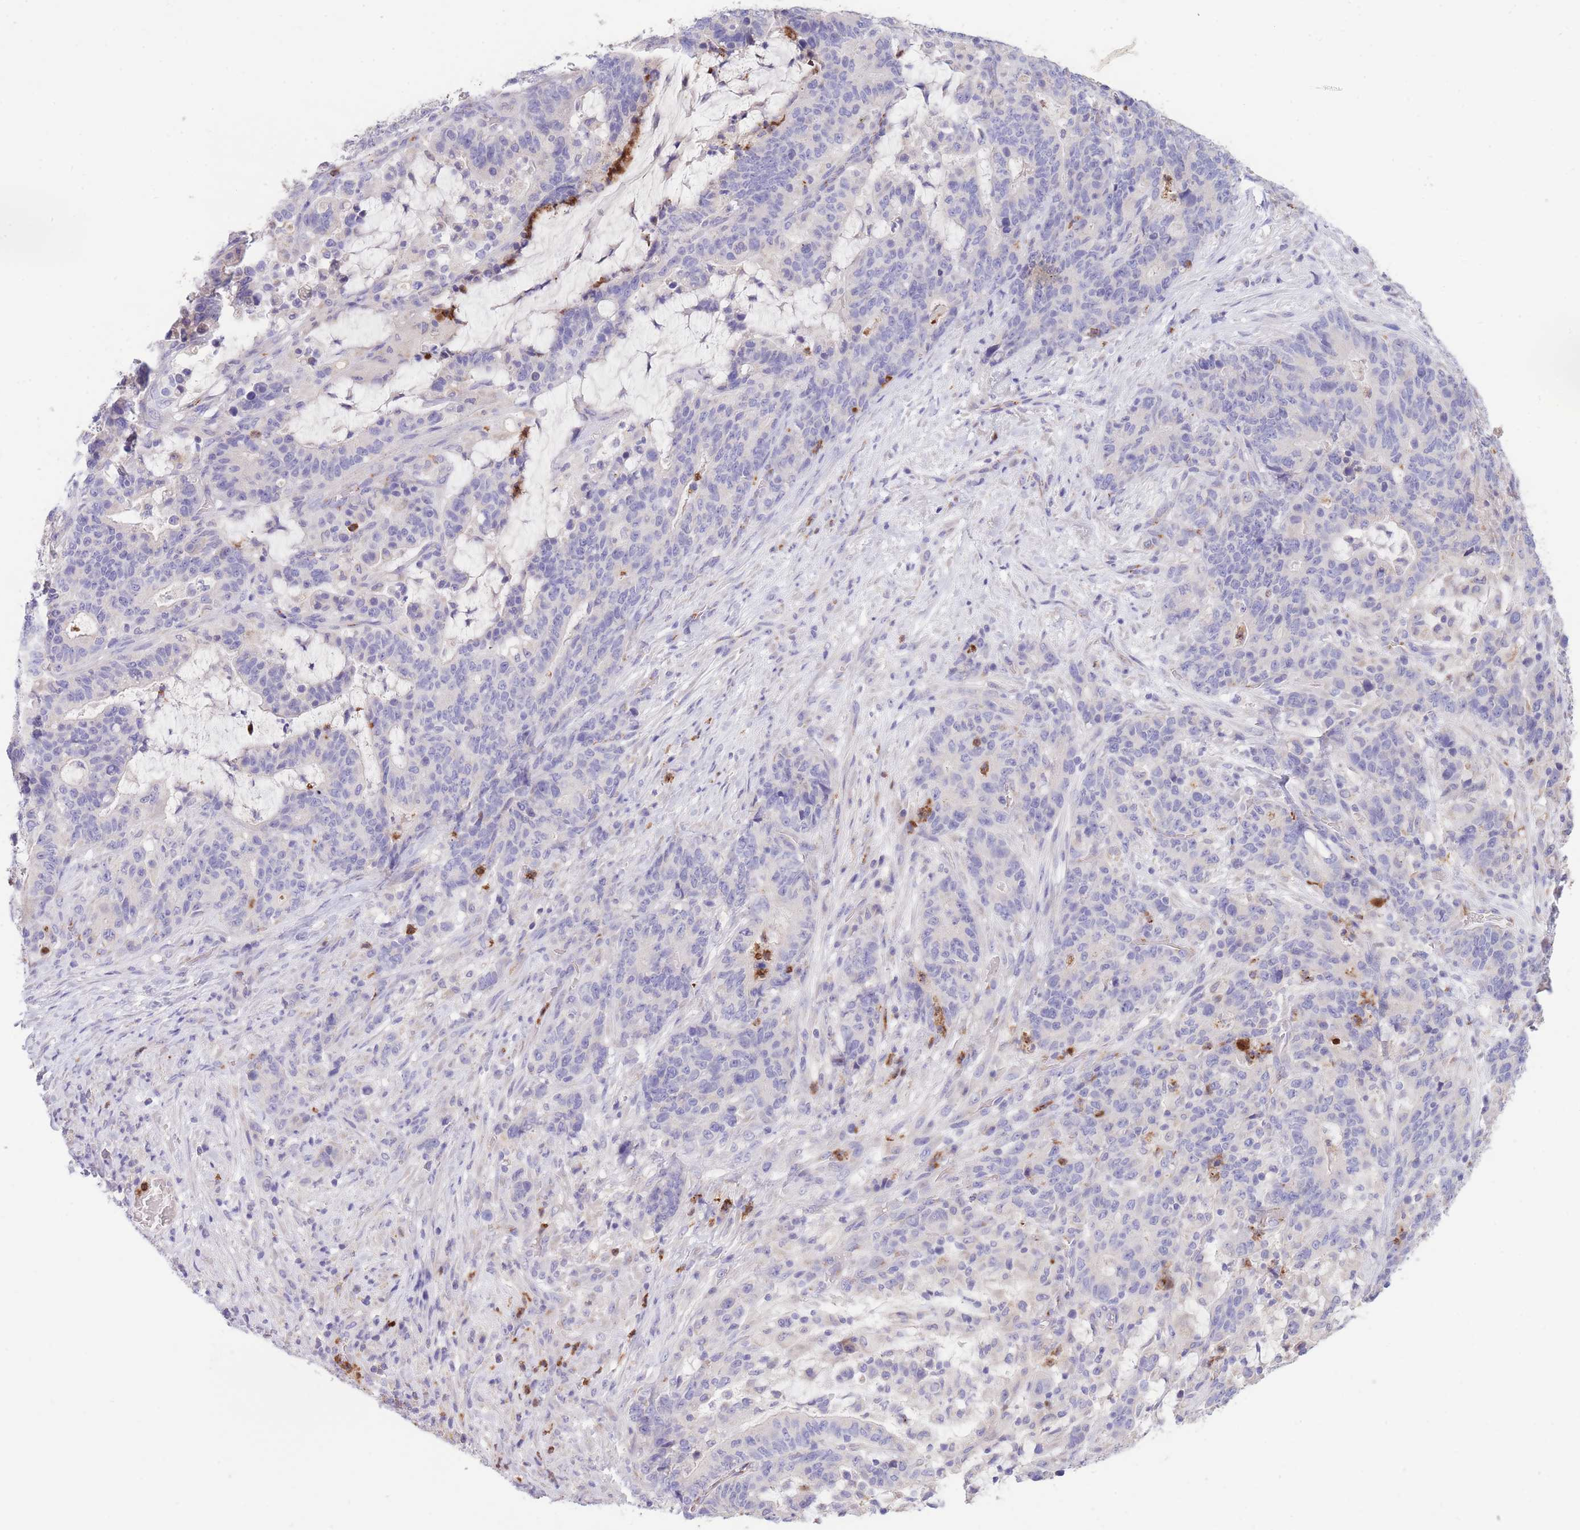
{"staining": {"intensity": "negative", "quantity": "none", "location": "none"}, "tissue": "stomach cancer", "cell_type": "Tumor cells", "image_type": "cancer", "snomed": [{"axis": "morphology", "description": "Normal tissue, NOS"}, {"axis": "morphology", "description": "Adenocarcinoma, NOS"}, {"axis": "topography", "description": "Stomach"}], "caption": "A histopathology image of stomach adenocarcinoma stained for a protein shows no brown staining in tumor cells.", "gene": "CENPM", "patient": {"sex": "female", "age": 64}}